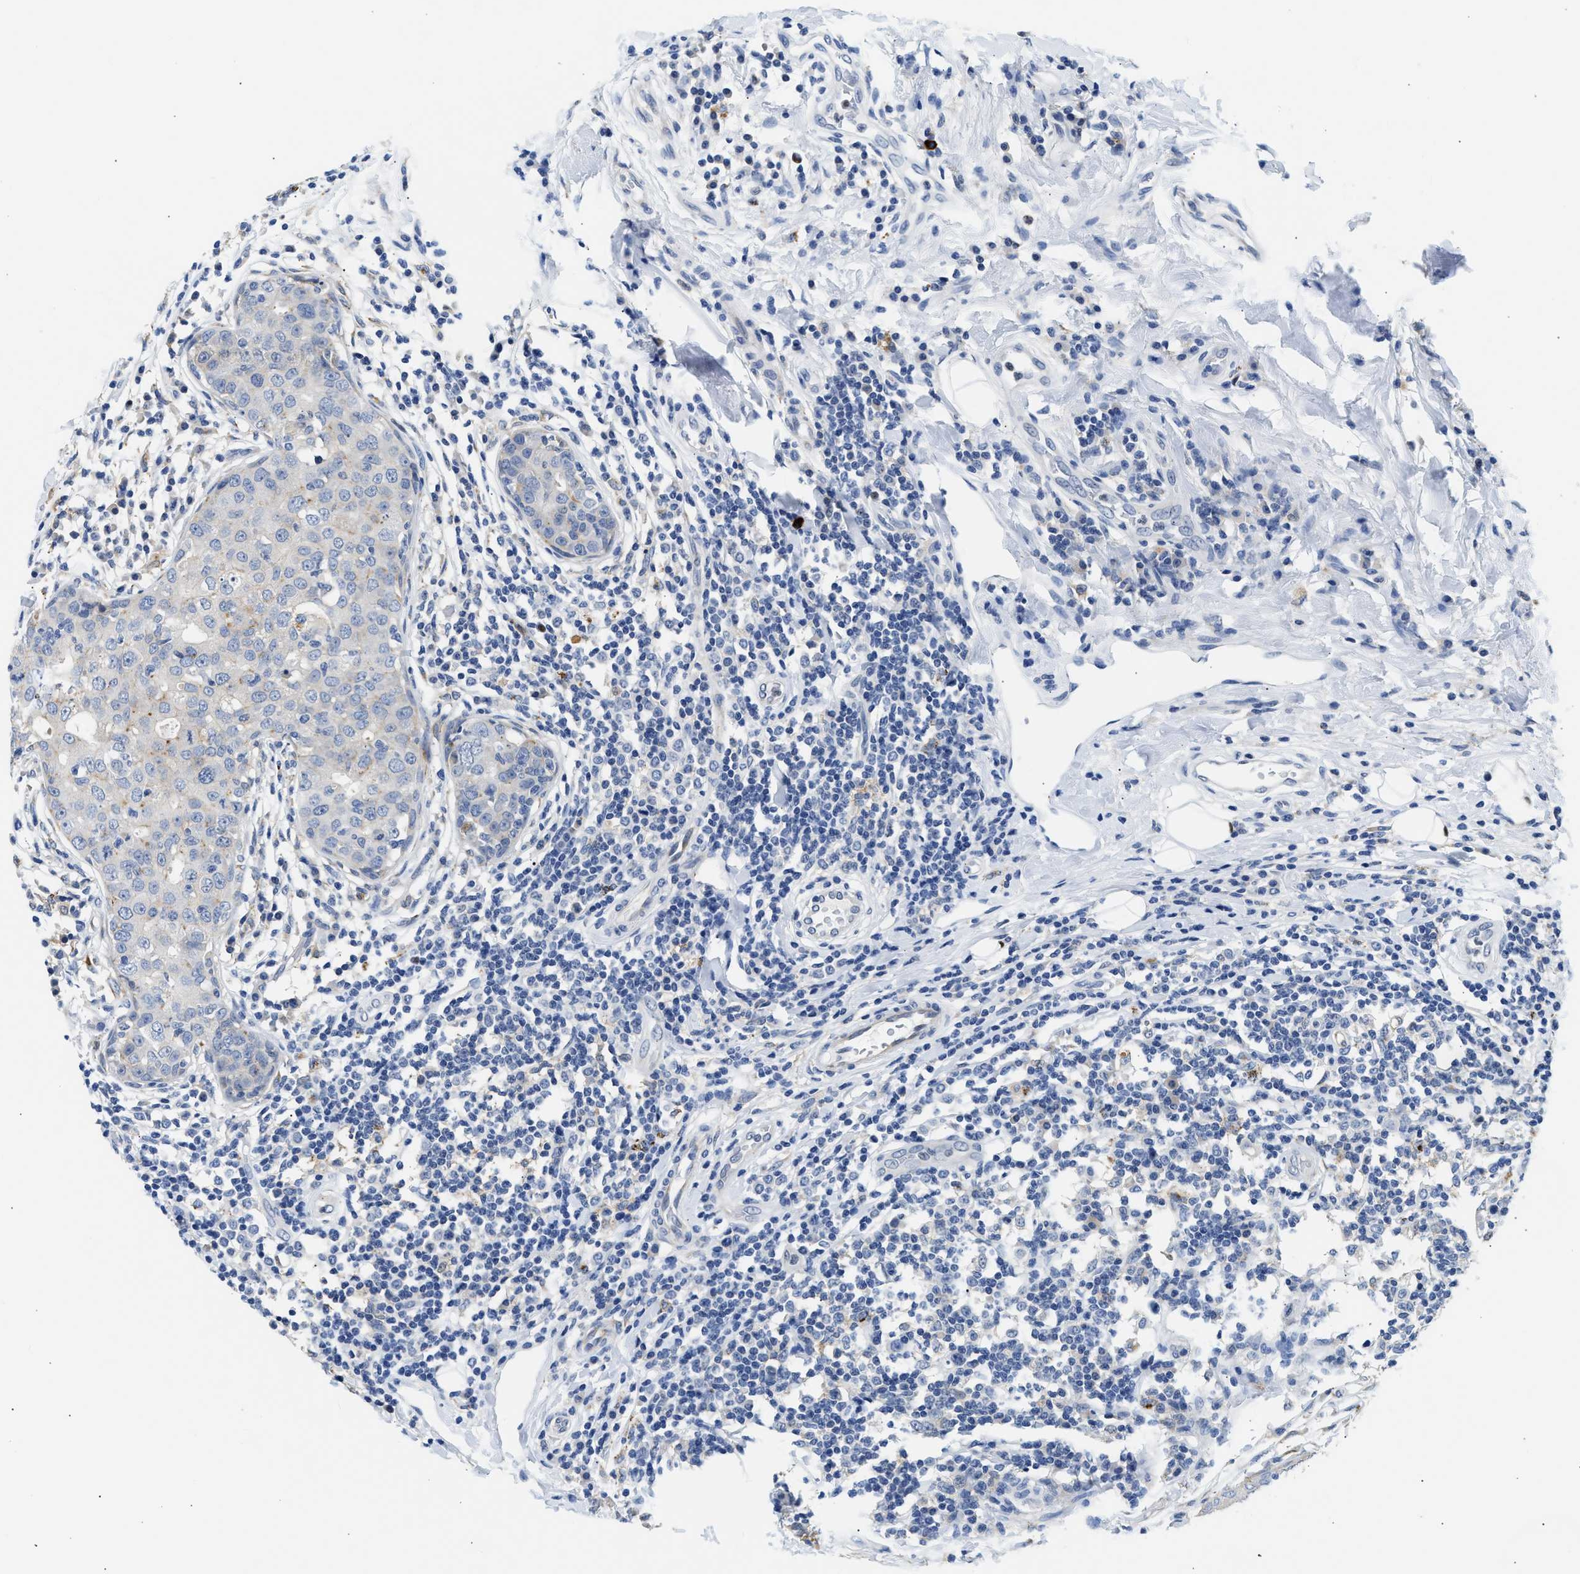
{"staining": {"intensity": "negative", "quantity": "none", "location": "none"}, "tissue": "breast cancer", "cell_type": "Tumor cells", "image_type": "cancer", "snomed": [{"axis": "morphology", "description": "Duct carcinoma"}, {"axis": "topography", "description": "Breast"}], "caption": "A high-resolution image shows immunohistochemistry (IHC) staining of intraductal carcinoma (breast), which reveals no significant staining in tumor cells.", "gene": "PPM1L", "patient": {"sex": "female", "age": 27}}